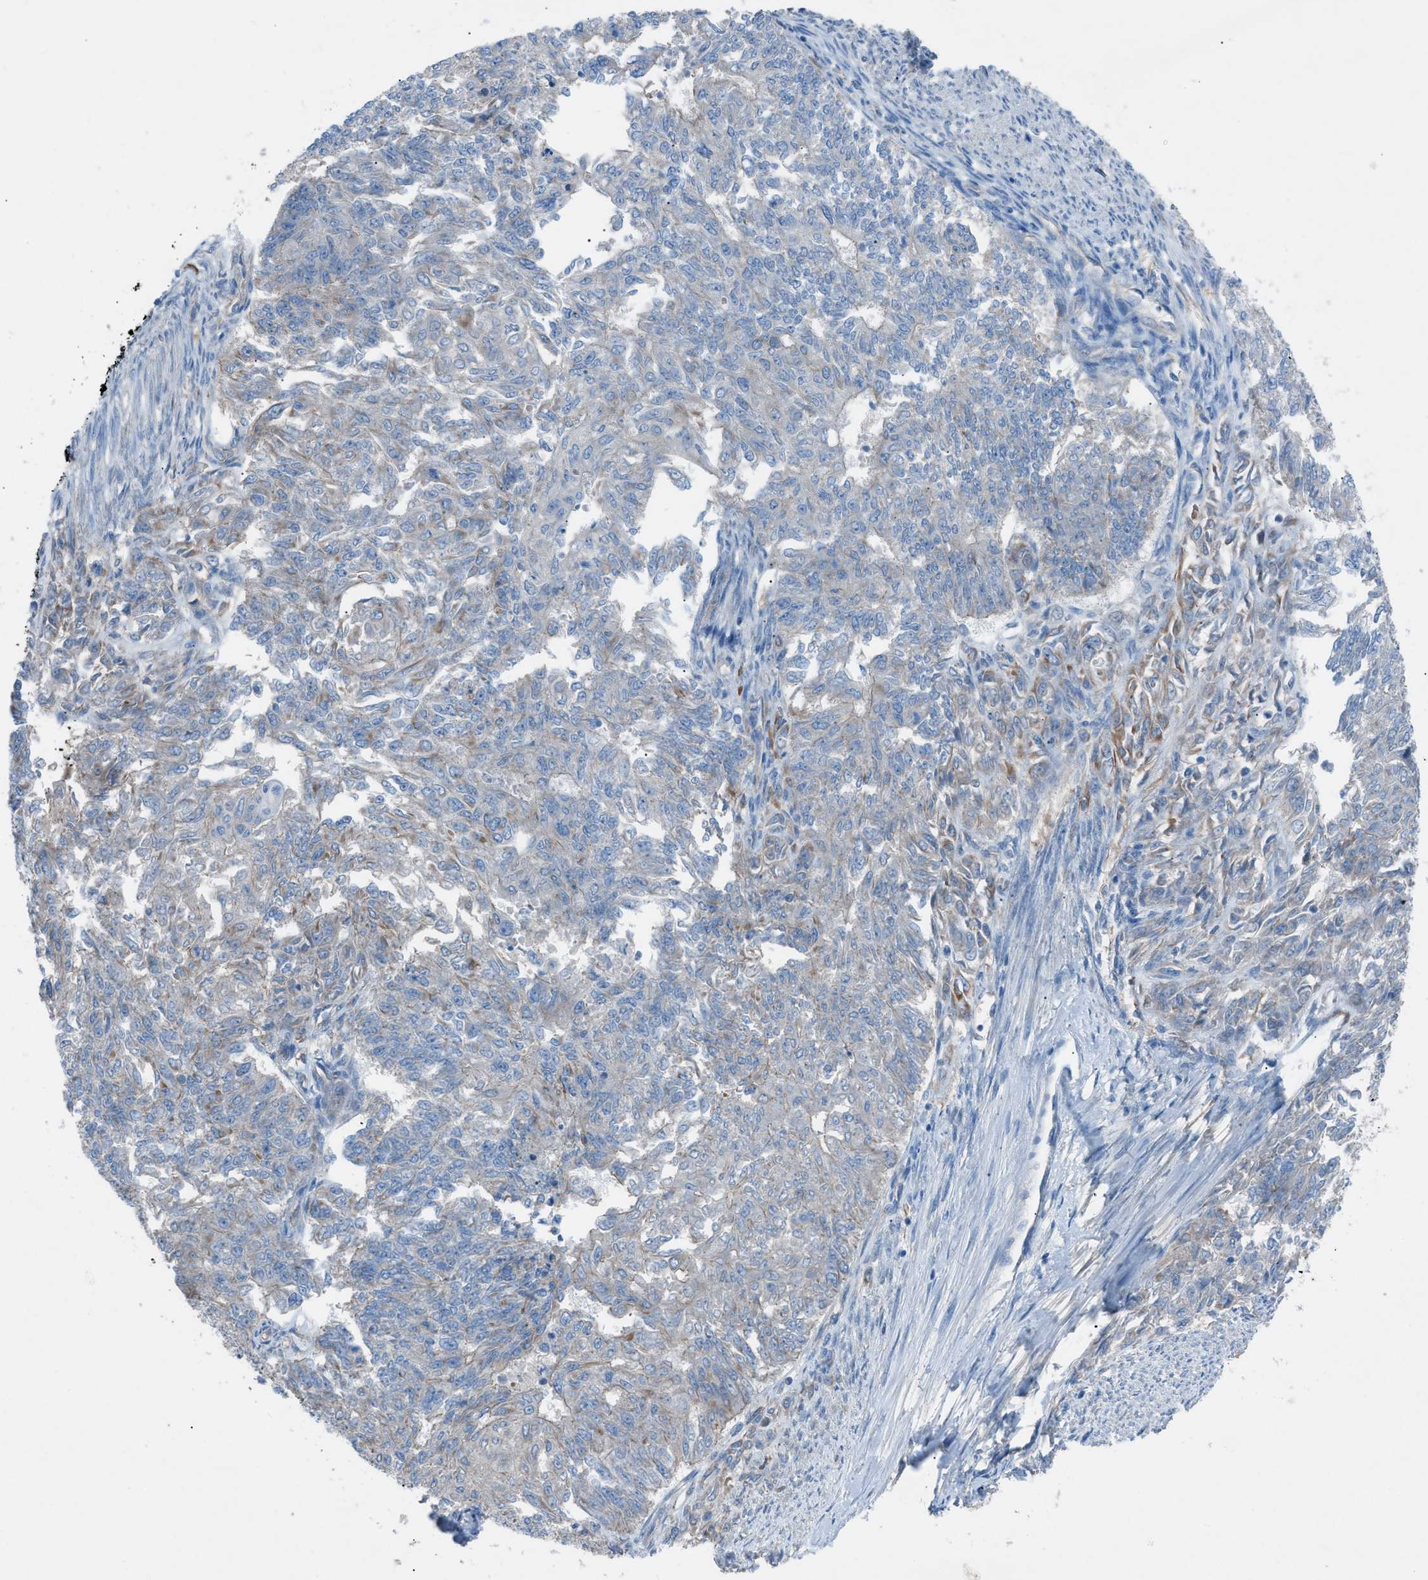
{"staining": {"intensity": "weak", "quantity": "<25%", "location": "cytoplasmic/membranous"}, "tissue": "endometrial cancer", "cell_type": "Tumor cells", "image_type": "cancer", "snomed": [{"axis": "morphology", "description": "Adenocarcinoma, NOS"}, {"axis": "topography", "description": "Endometrium"}], "caption": "Tumor cells show no significant protein positivity in endometrial cancer (adenocarcinoma).", "gene": "CABP7", "patient": {"sex": "female", "age": 32}}